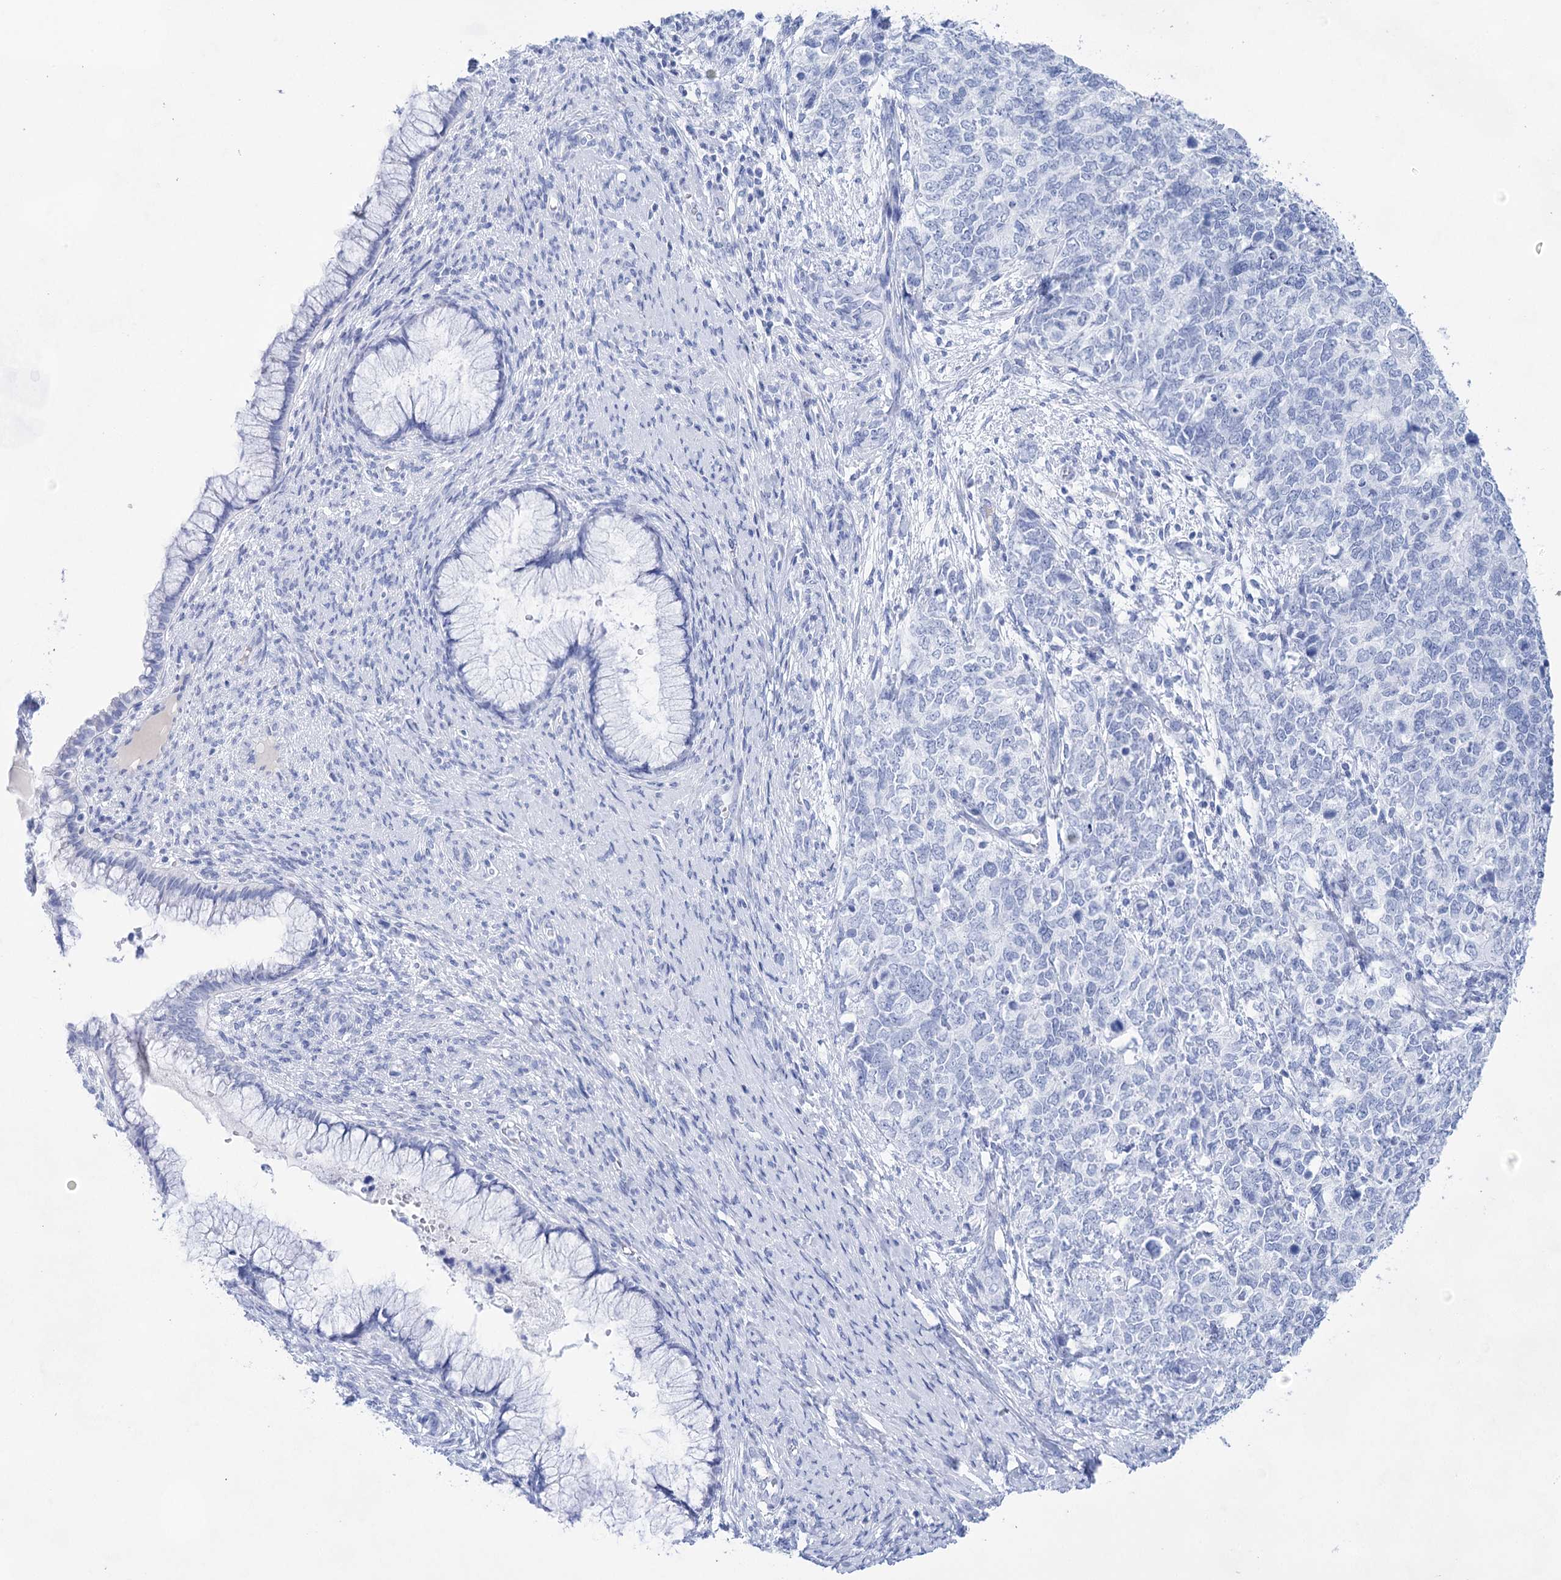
{"staining": {"intensity": "negative", "quantity": "none", "location": "none"}, "tissue": "cervical cancer", "cell_type": "Tumor cells", "image_type": "cancer", "snomed": [{"axis": "morphology", "description": "Squamous cell carcinoma, NOS"}, {"axis": "topography", "description": "Cervix"}], "caption": "Tumor cells show no significant protein positivity in cervical squamous cell carcinoma. The staining was performed using DAB to visualize the protein expression in brown, while the nuclei were stained in blue with hematoxylin (Magnification: 20x).", "gene": "LALBA", "patient": {"sex": "female", "age": 63}}